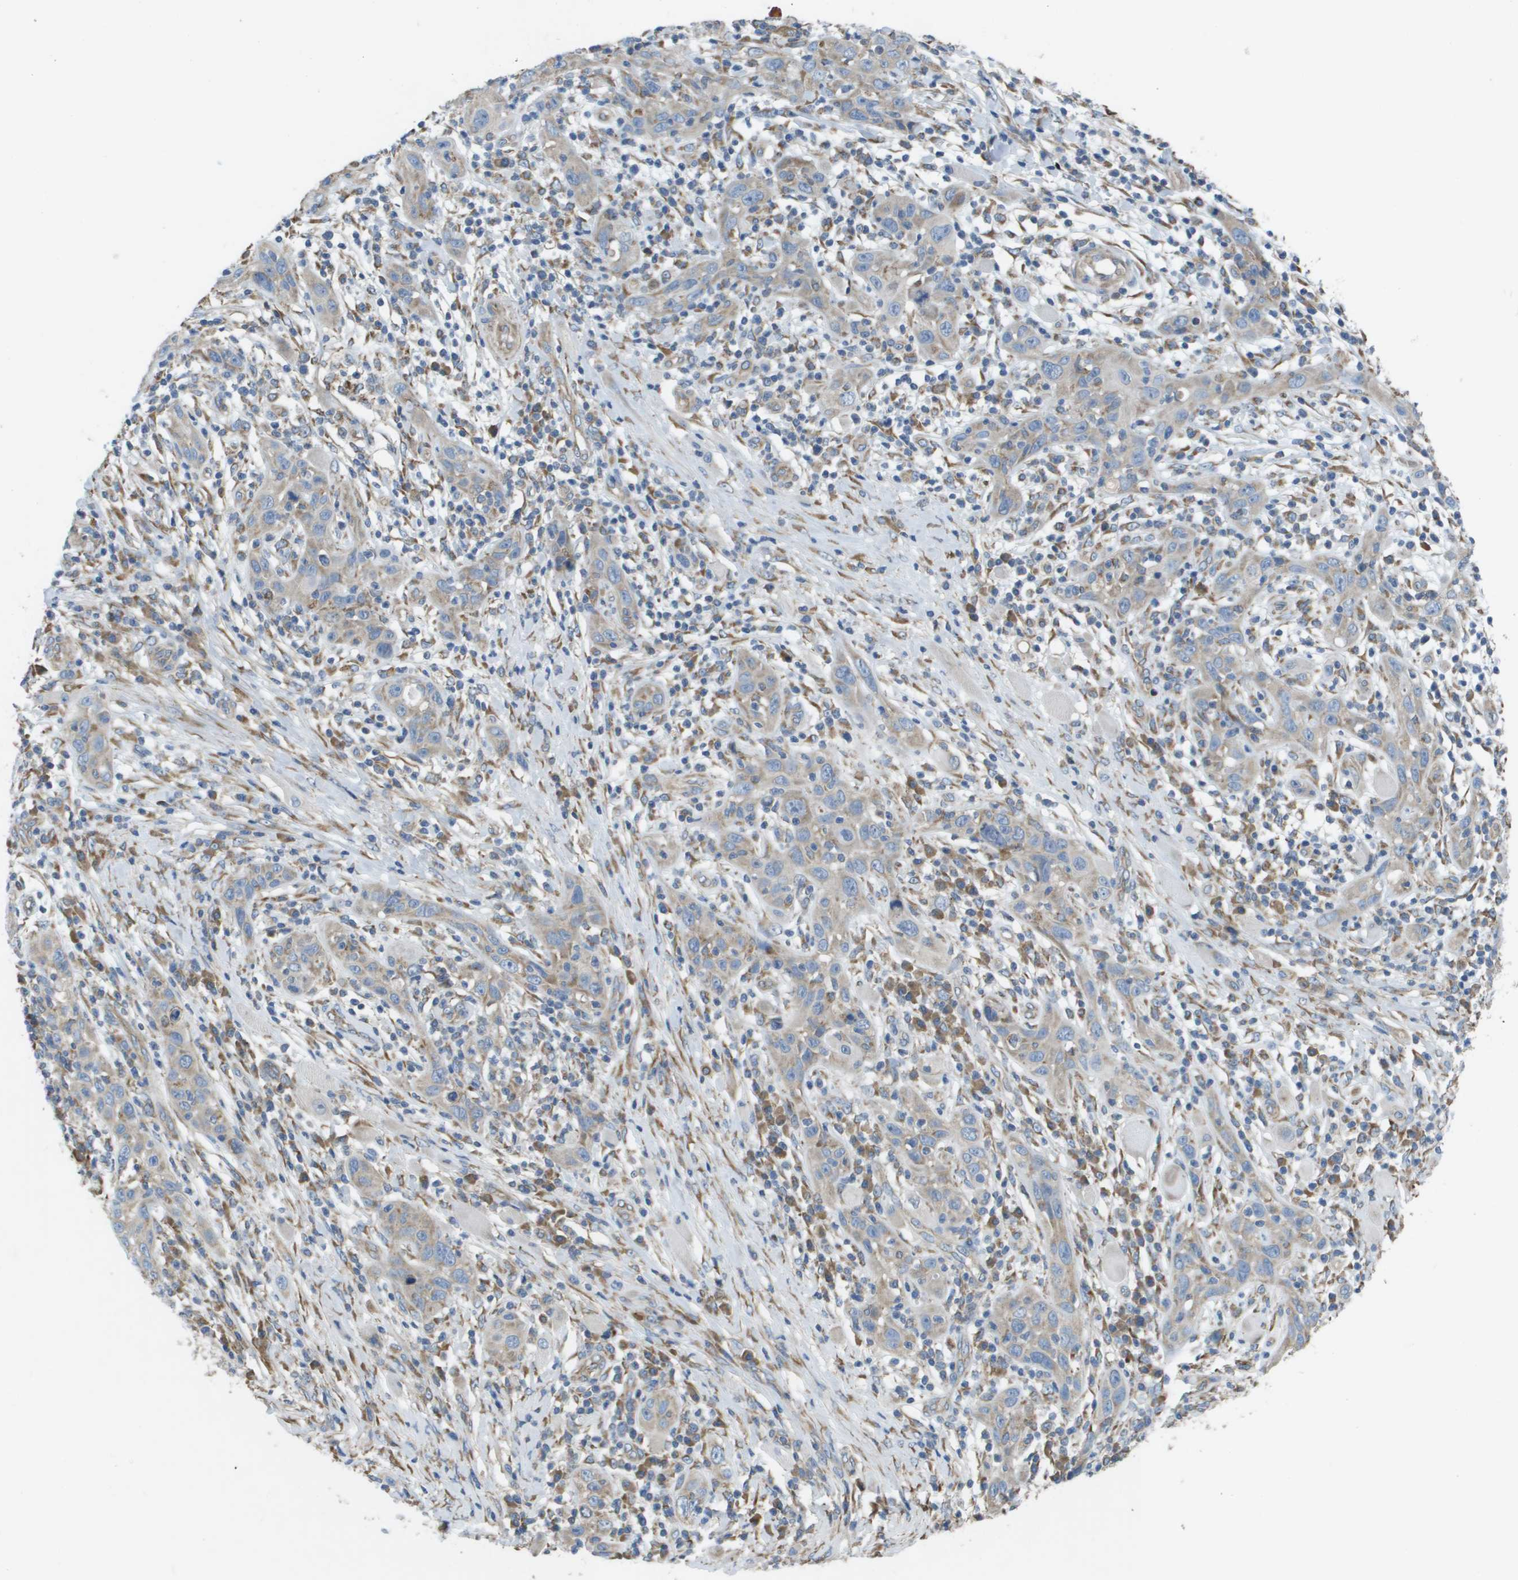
{"staining": {"intensity": "weak", "quantity": ">75%", "location": "cytoplasmic/membranous"}, "tissue": "skin cancer", "cell_type": "Tumor cells", "image_type": "cancer", "snomed": [{"axis": "morphology", "description": "Squamous cell carcinoma, NOS"}, {"axis": "topography", "description": "Skin"}], "caption": "An IHC micrograph of tumor tissue is shown. Protein staining in brown shows weak cytoplasmic/membranous positivity in skin cancer (squamous cell carcinoma) within tumor cells.", "gene": "CLCN2", "patient": {"sex": "female", "age": 88}}